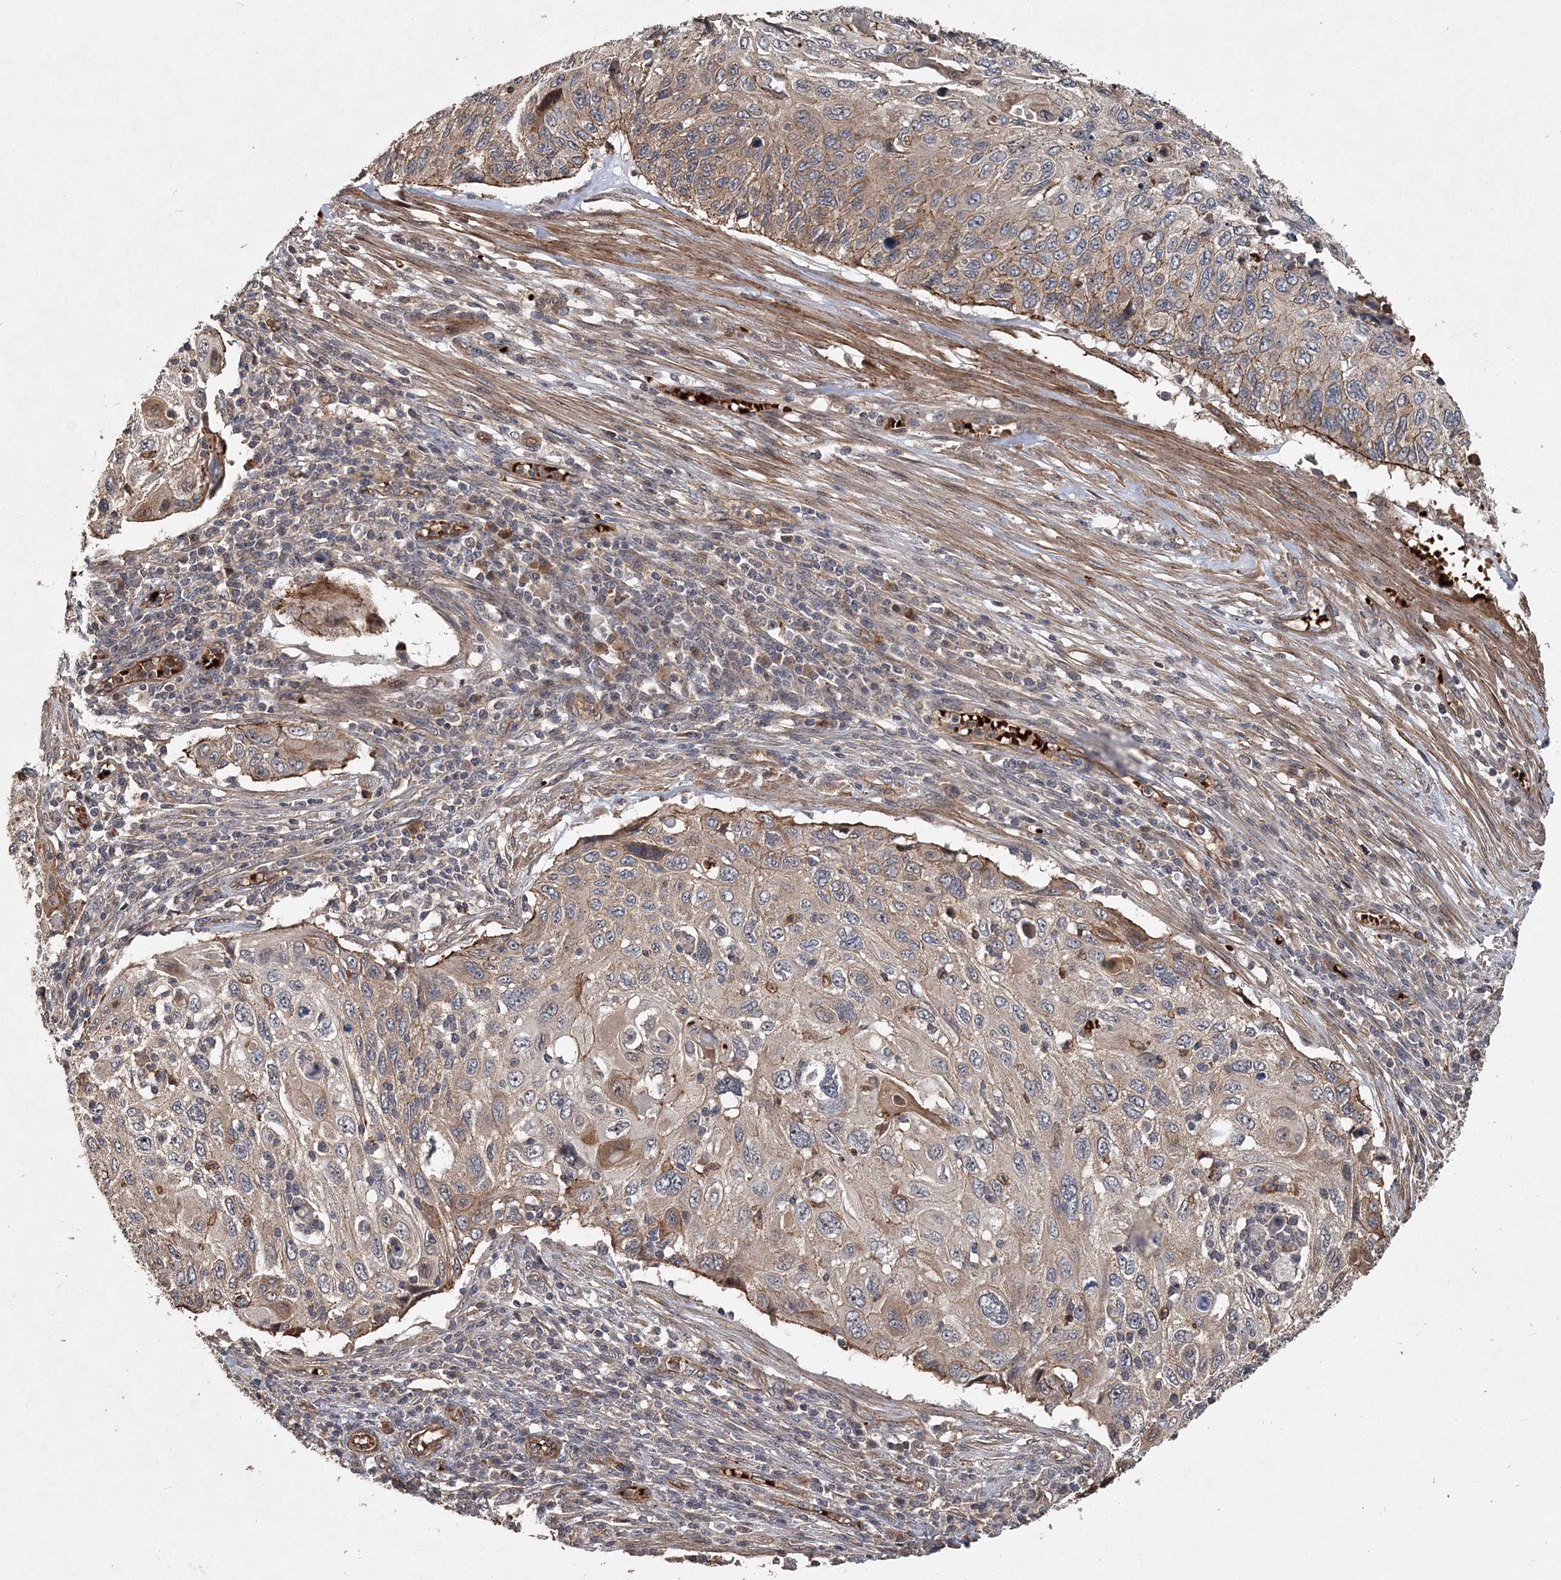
{"staining": {"intensity": "moderate", "quantity": ">75%", "location": "cytoplasmic/membranous"}, "tissue": "cervical cancer", "cell_type": "Tumor cells", "image_type": "cancer", "snomed": [{"axis": "morphology", "description": "Squamous cell carcinoma, NOS"}, {"axis": "topography", "description": "Cervix"}], "caption": "Brown immunohistochemical staining in human cervical cancer (squamous cell carcinoma) reveals moderate cytoplasmic/membranous expression in about >75% of tumor cells.", "gene": "HYCC2", "patient": {"sex": "female", "age": 70}}